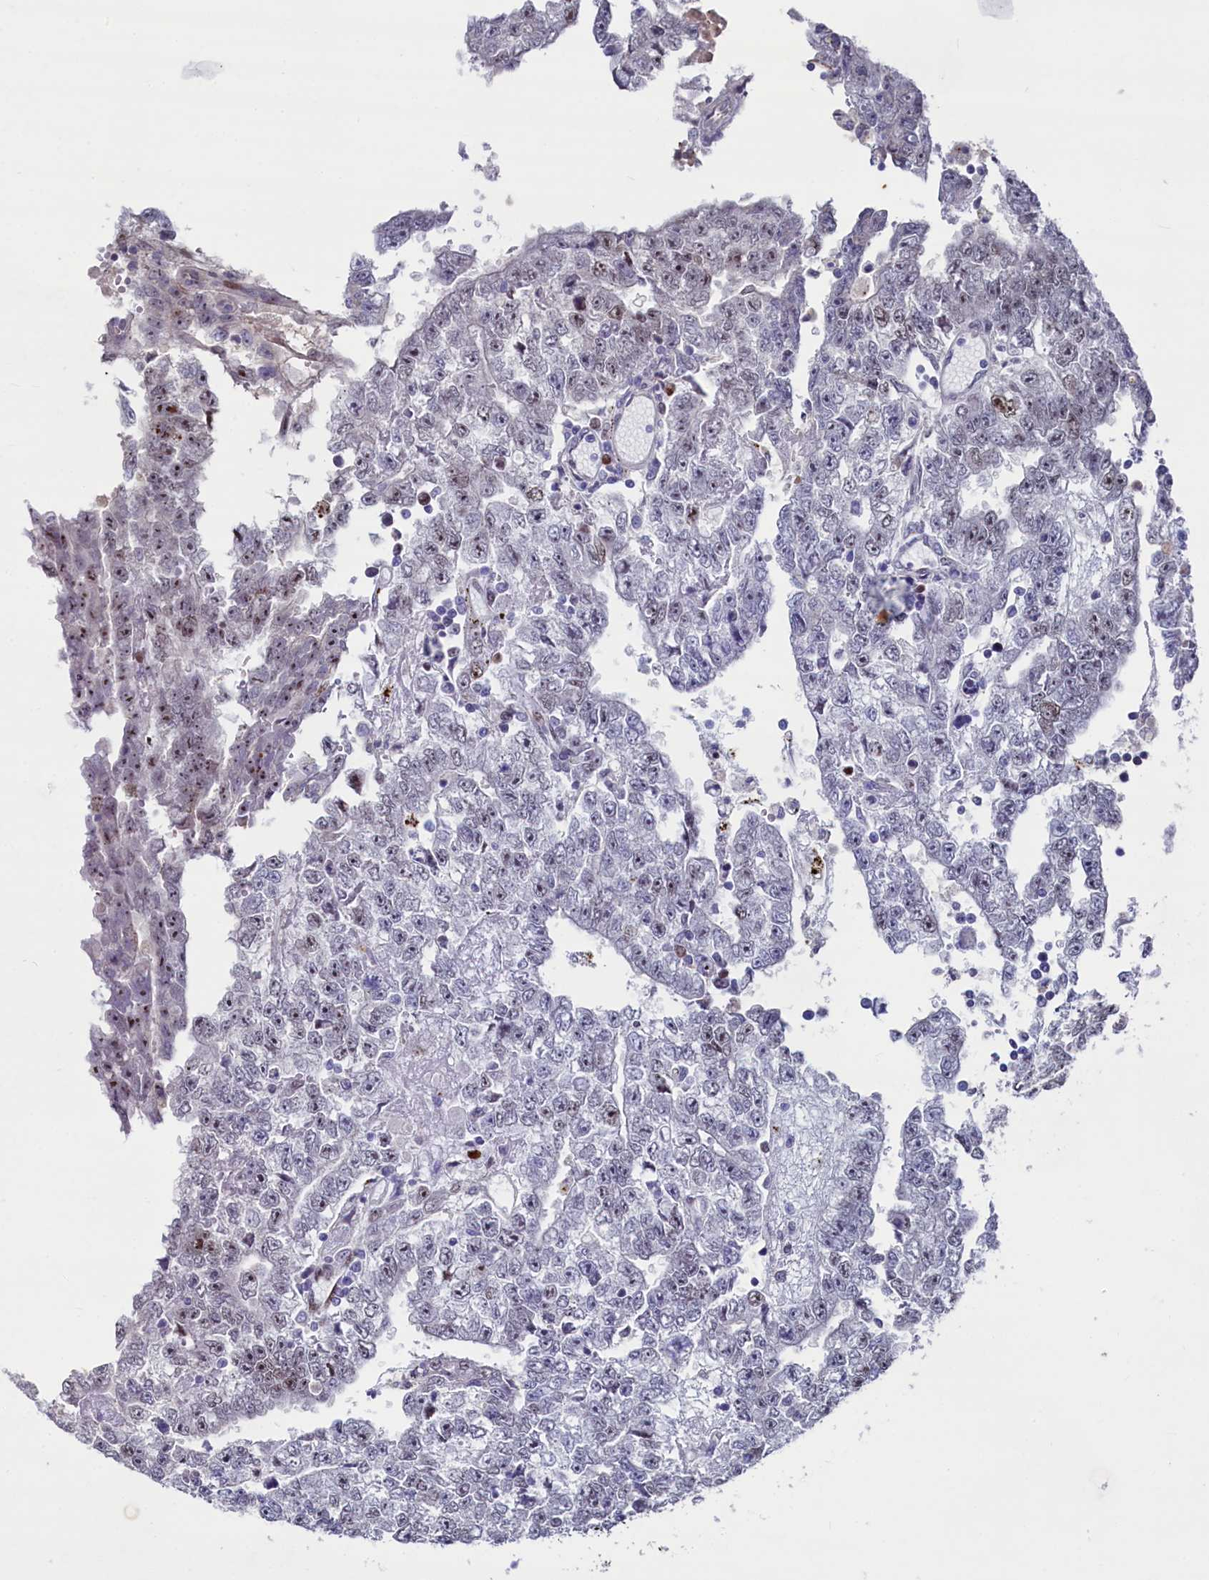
{"staining": {"intensity": "weak", "quantity": "25%-75%", "location": "nuclear"}, "tissue": "testis cancer", "cell_type": "Tumor cells", "image_type": "cancer", "snomed": [{"axis": "morphology", "description": "Carcinoma, Embryonal, NOS"}, {"axis": "topography", "description": "Testis"}], "caption": "A brown stain labels weak nuclear expression of a protein in human testis cancer tumor cells.", "gene": "ASXL3", "patient": {"sex": "male", "age": 25}}